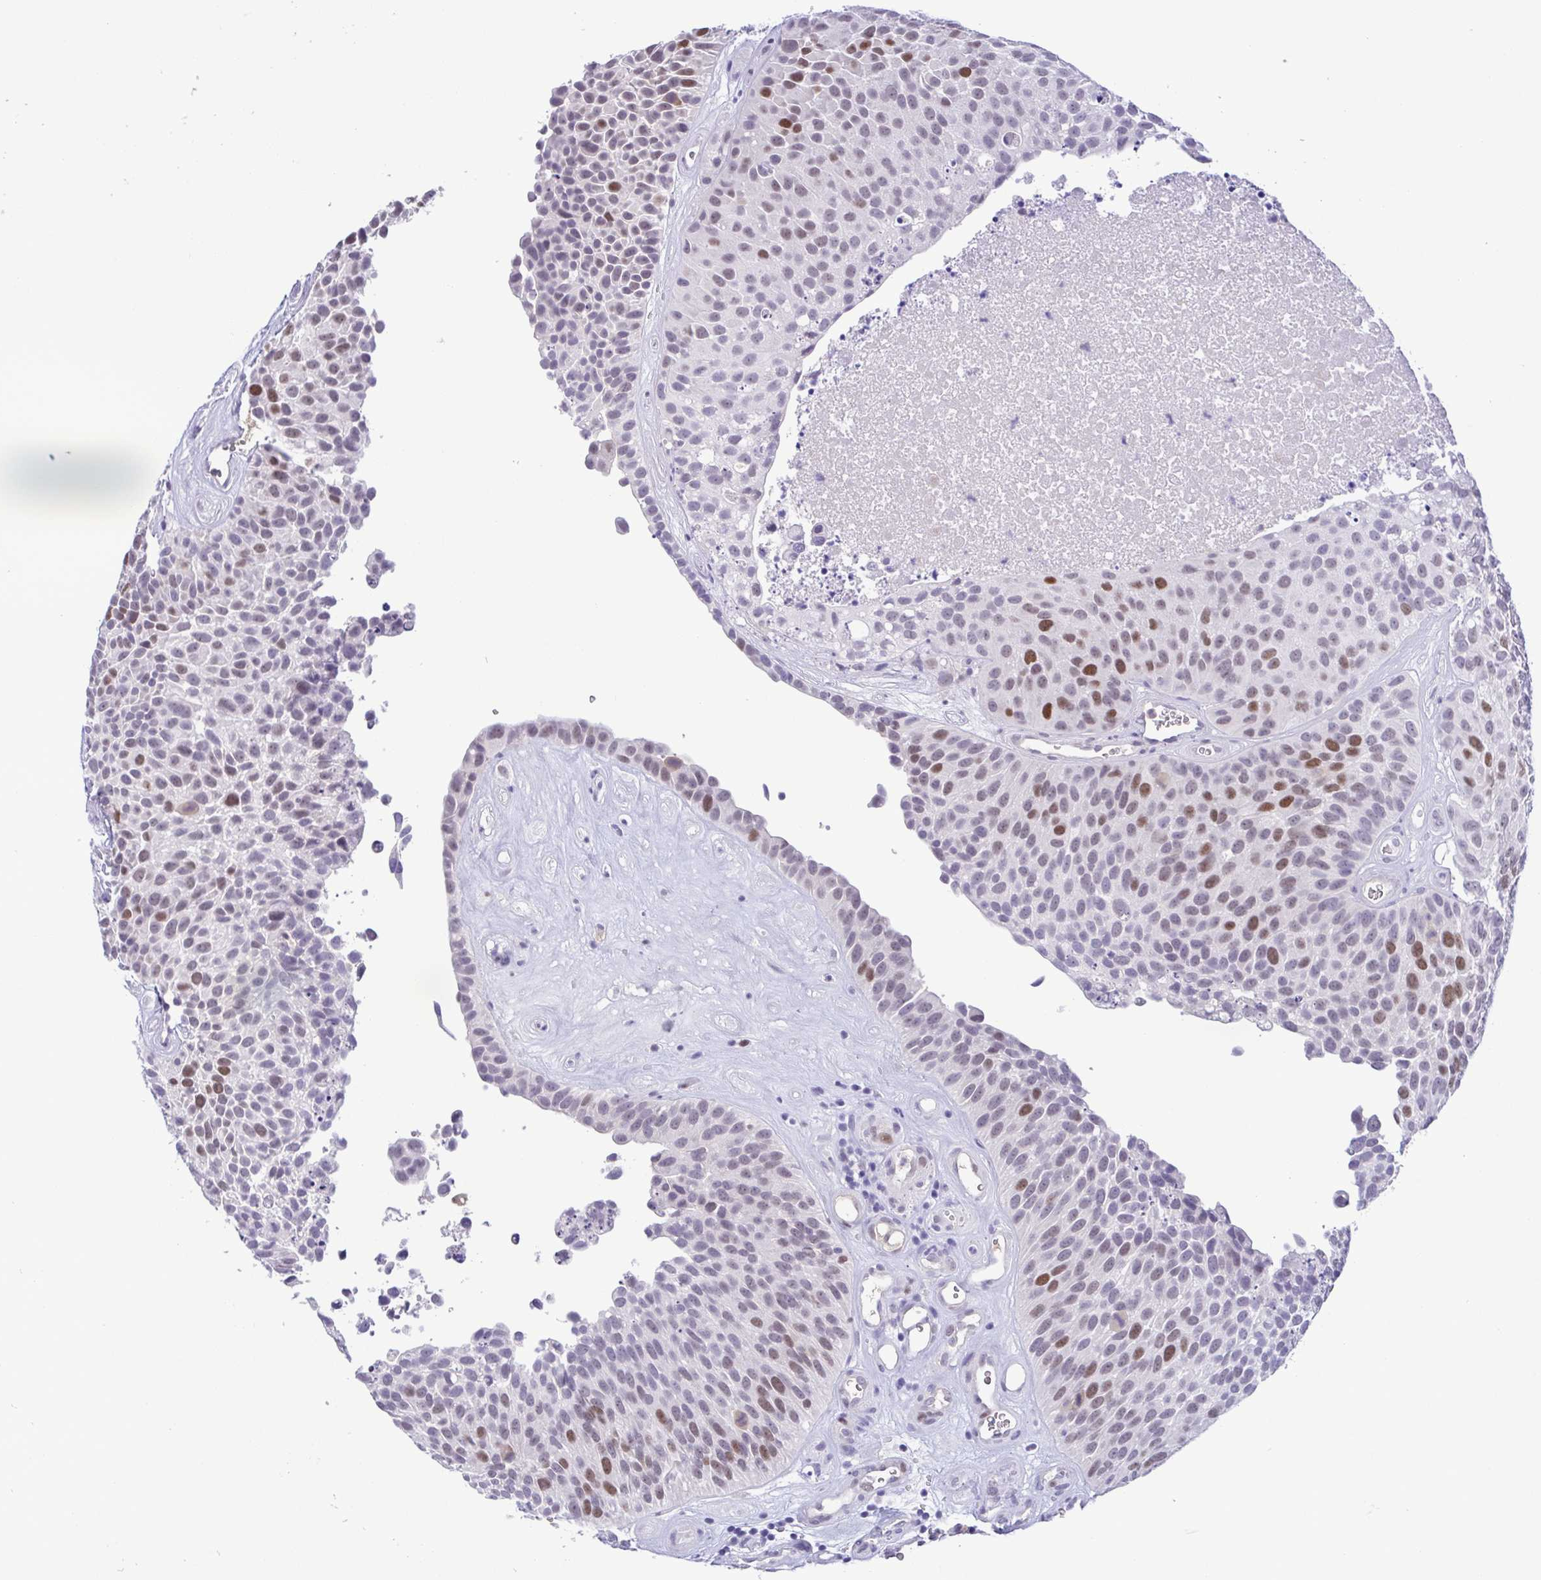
{"staining": {"intensity": "moderate", "quantity": "25%-75%", "location": "nuclear"}, "tissue": "urothelial cancer", "cell_type": "Tumor cells", "image_type": "cancer", "snomed": [{"axis": "morphology", "description": "Urothelial carcinoma, Low grade"}, {"axis": "topography", "description": "Urinary bladder"}], "caption": "Urothelial cancer stained with a protein marker exhibits moderate staining in tumor cells.", "gene": "TIPIN", "patient": {"sex": "male", "age": 76}}